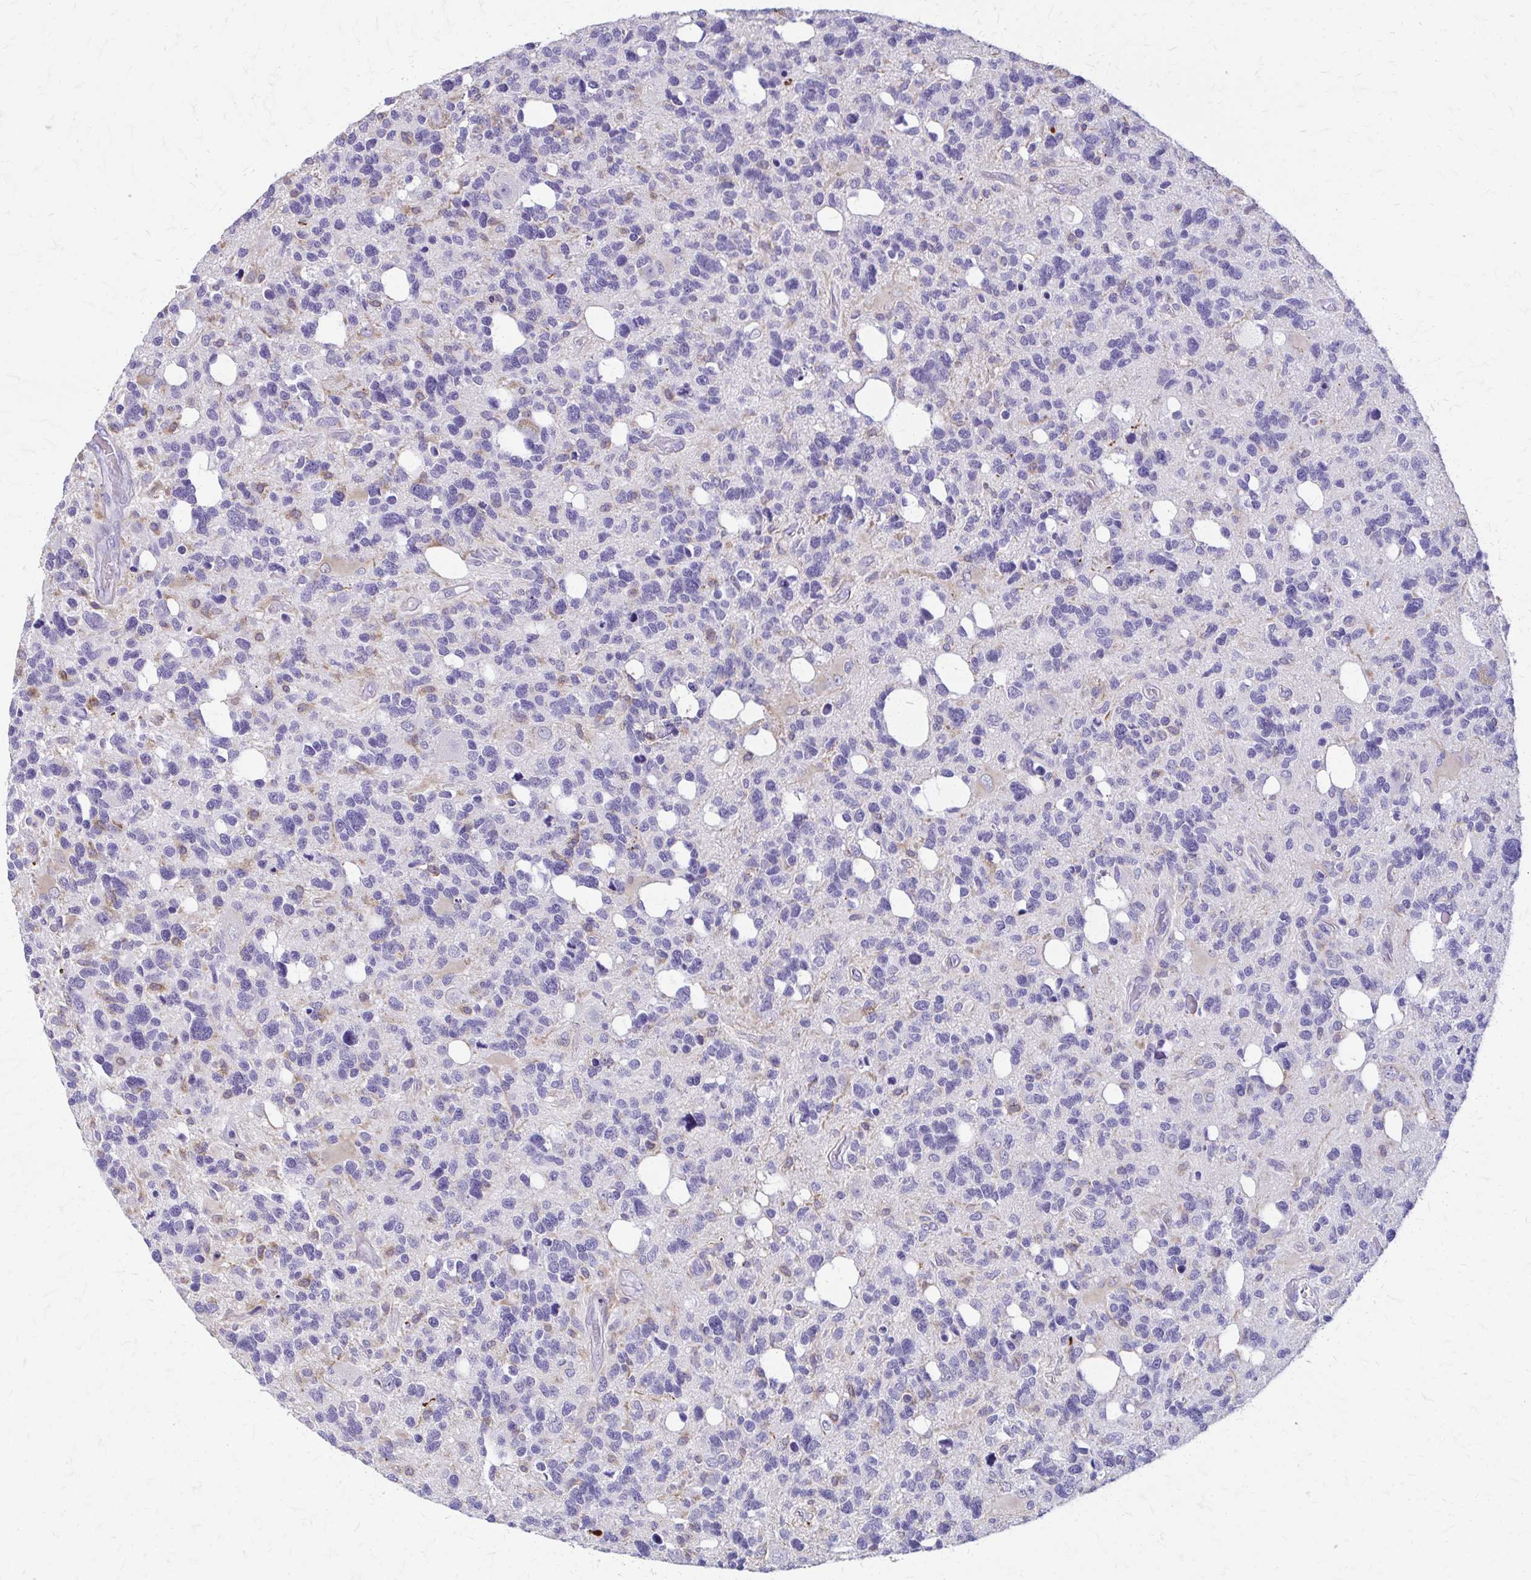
{"staining": {"intensity": "negative", "quantity": "none", "location": "none"}, "tissue": "glioma", "cell_type": "Tumor cells", "image_type": "cancer", "snomed": [{"axis": "morphology", "description": "Glioma, malignant, High grade"}, {"axis": "topography", "description": "Brain"}], "caption": "High power microscopy photomicrograph of an immunohistochemistry photomicrograph of malignant glioma (high-grade), revealing no significant expression in tumor cells. Brightfield microscopy of immunohistochemistry (IHC) stained with DAB (3,3'-diaminobenzidine) (brown) and hematoxylin (blue), captured at high magnification.", "gene": "PIK3AP1", "patient": {"sex": "male", "age": 49}}